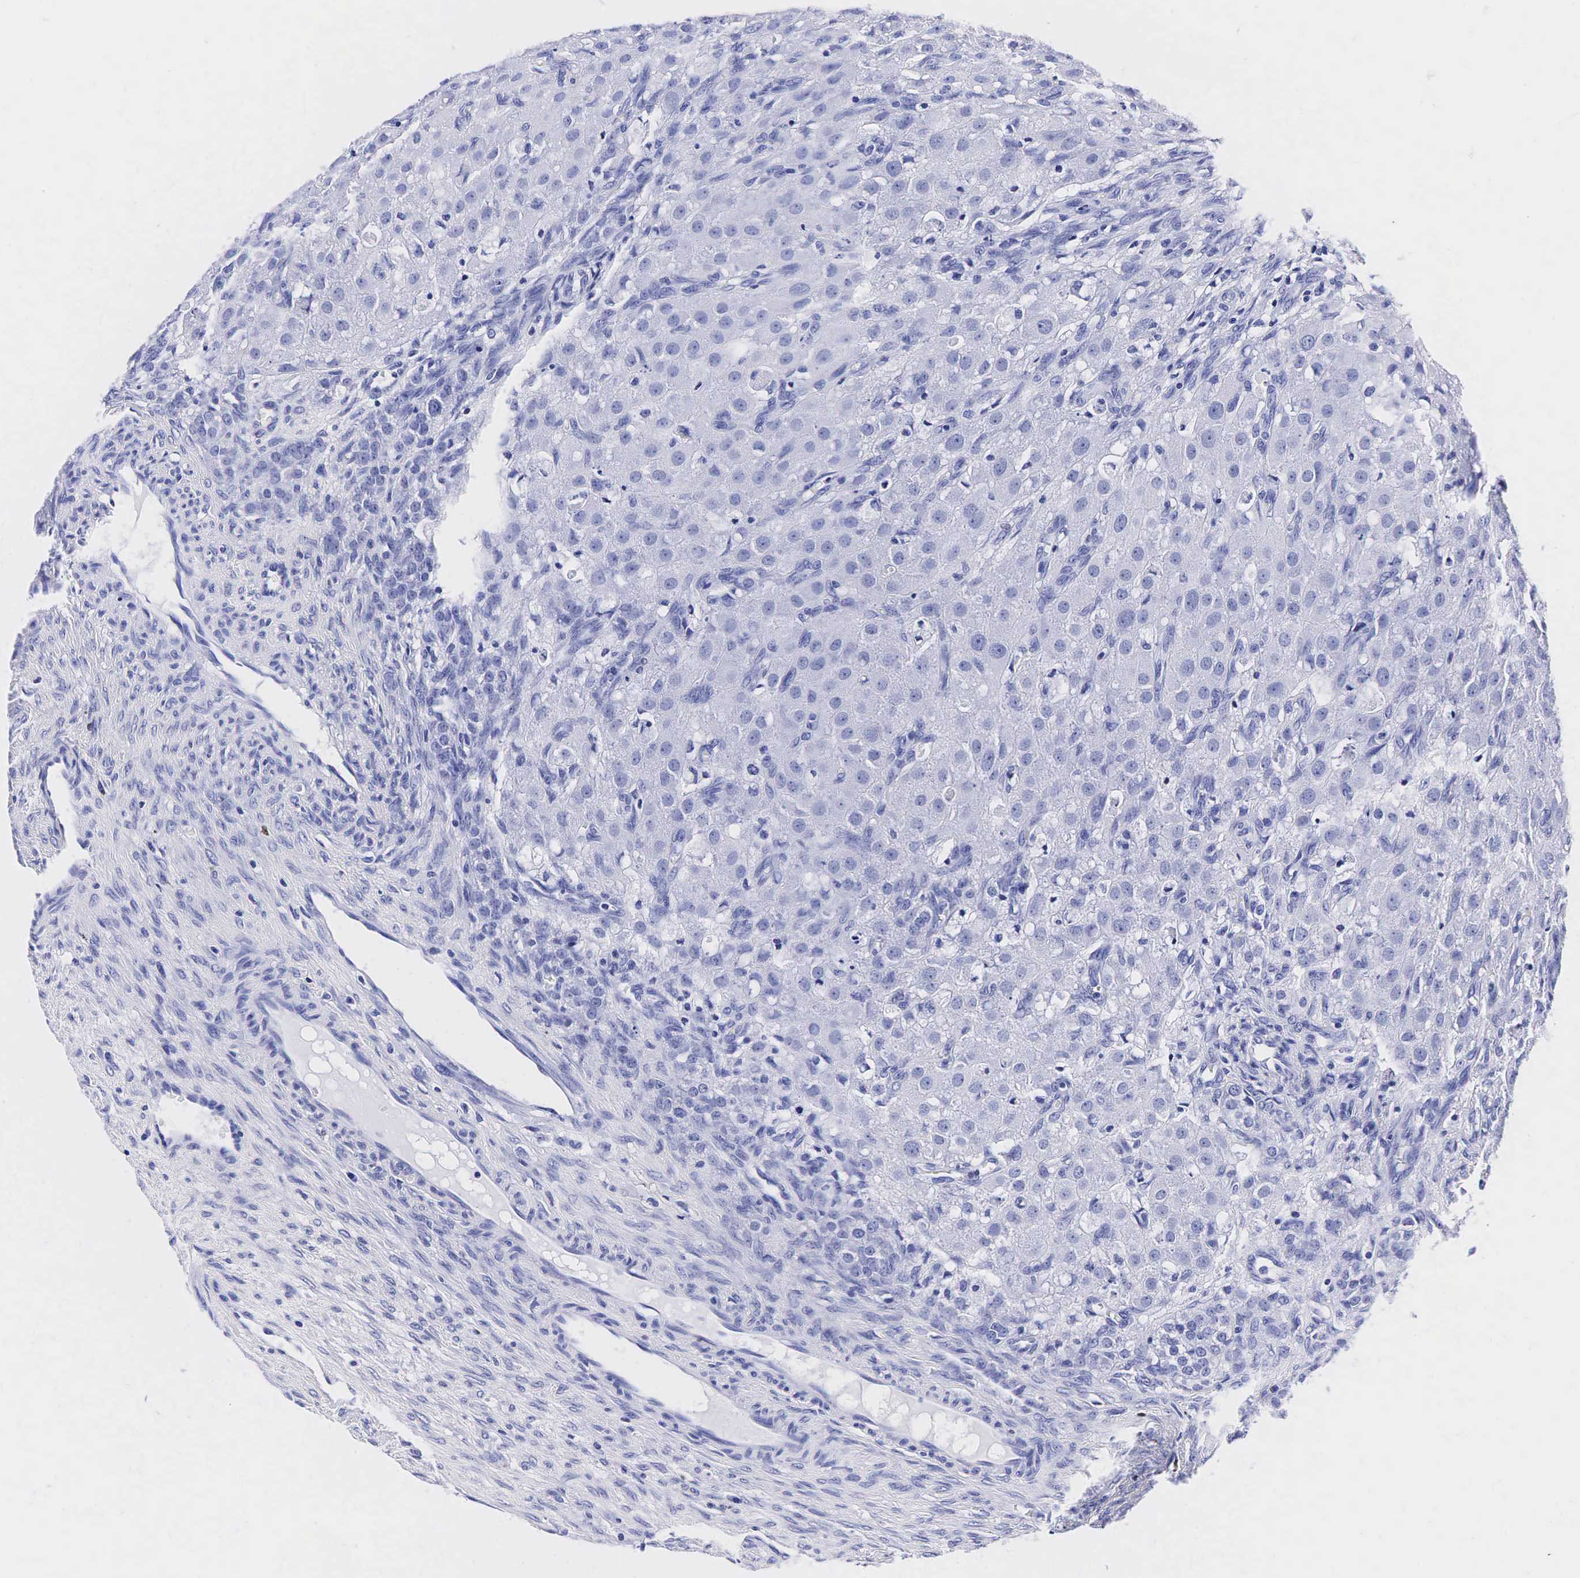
{"staining": {"intensity": "negative", "quantity": "none", "location": "none"}, "tissue": "ovary", "cell_type": "Follicle cells", "image_type": "normal", "snomed": [{"axis": "morphology", "description": "Normal tissue, NOS"}, {"axis": "topography", "description": "Ovary"}], "caption": "IHC histopathology image of benign ovary: human ovary stained with DAB (3,3'-diaminobenzidine) reveals no significant protein positivity in follicle cells.", "gene": "KLK3", "patient": {"sex": "female", "age": 32}}